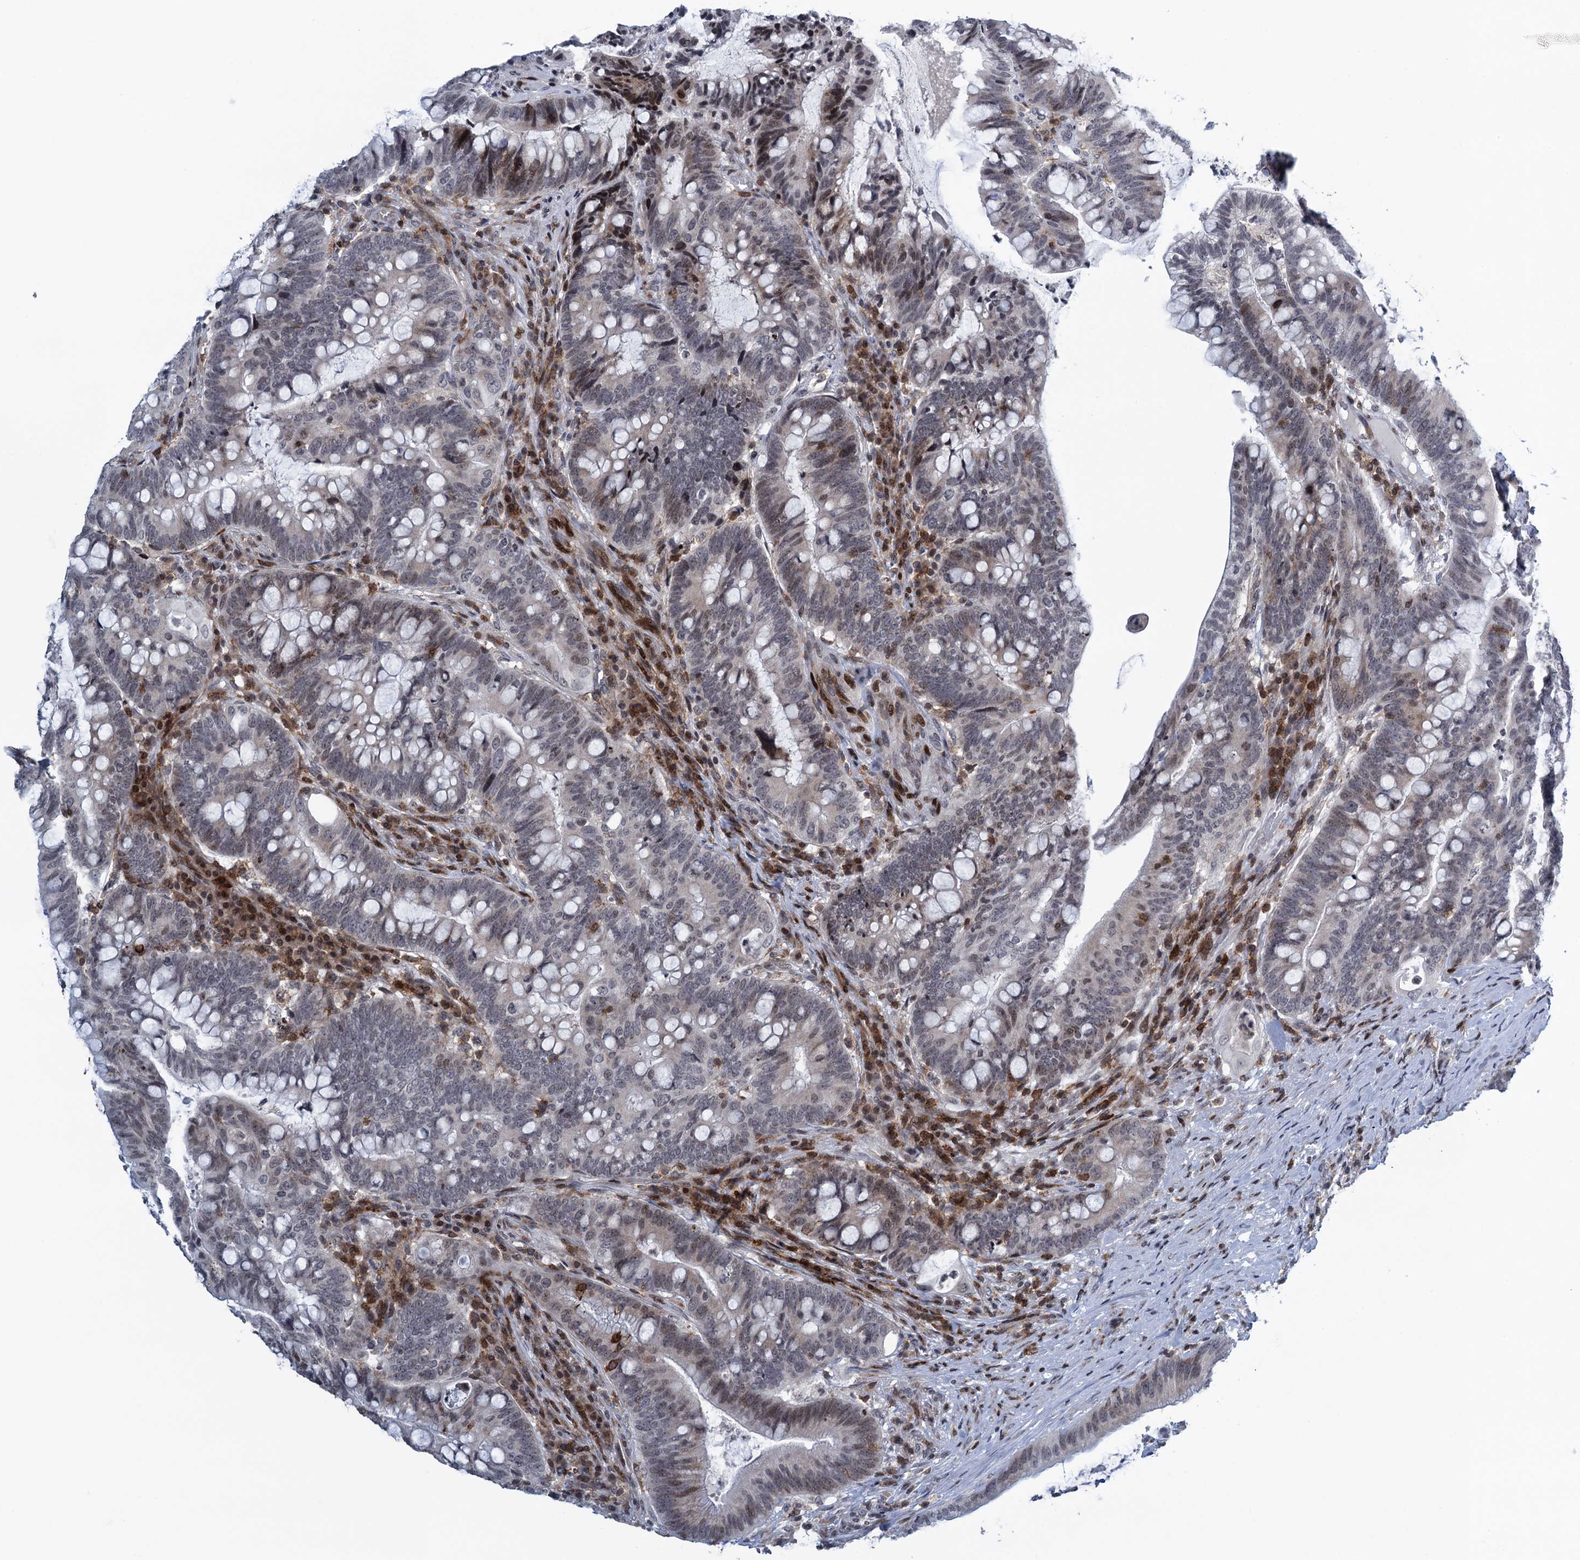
{"staining": {"intensity": "weak", "quantity": "<25%", "location": "cytoplasmic/membranous,nuclear"}, "tissue": "colorectal cancer", "cell_type": "Tumor cells", "image_type": "cancer", "snomed": [{"axis": "morphology", "description": "Adenocarcinoma, NOS"}, {"axis": "topography", "description": "Colon"}], "caption": "DAB immunohistochemical staining of human colorectal cancer exhibits no significant staining in tumor cells.", "gene": "FYB1", "patient": {"sex": "female", "age": 66}}